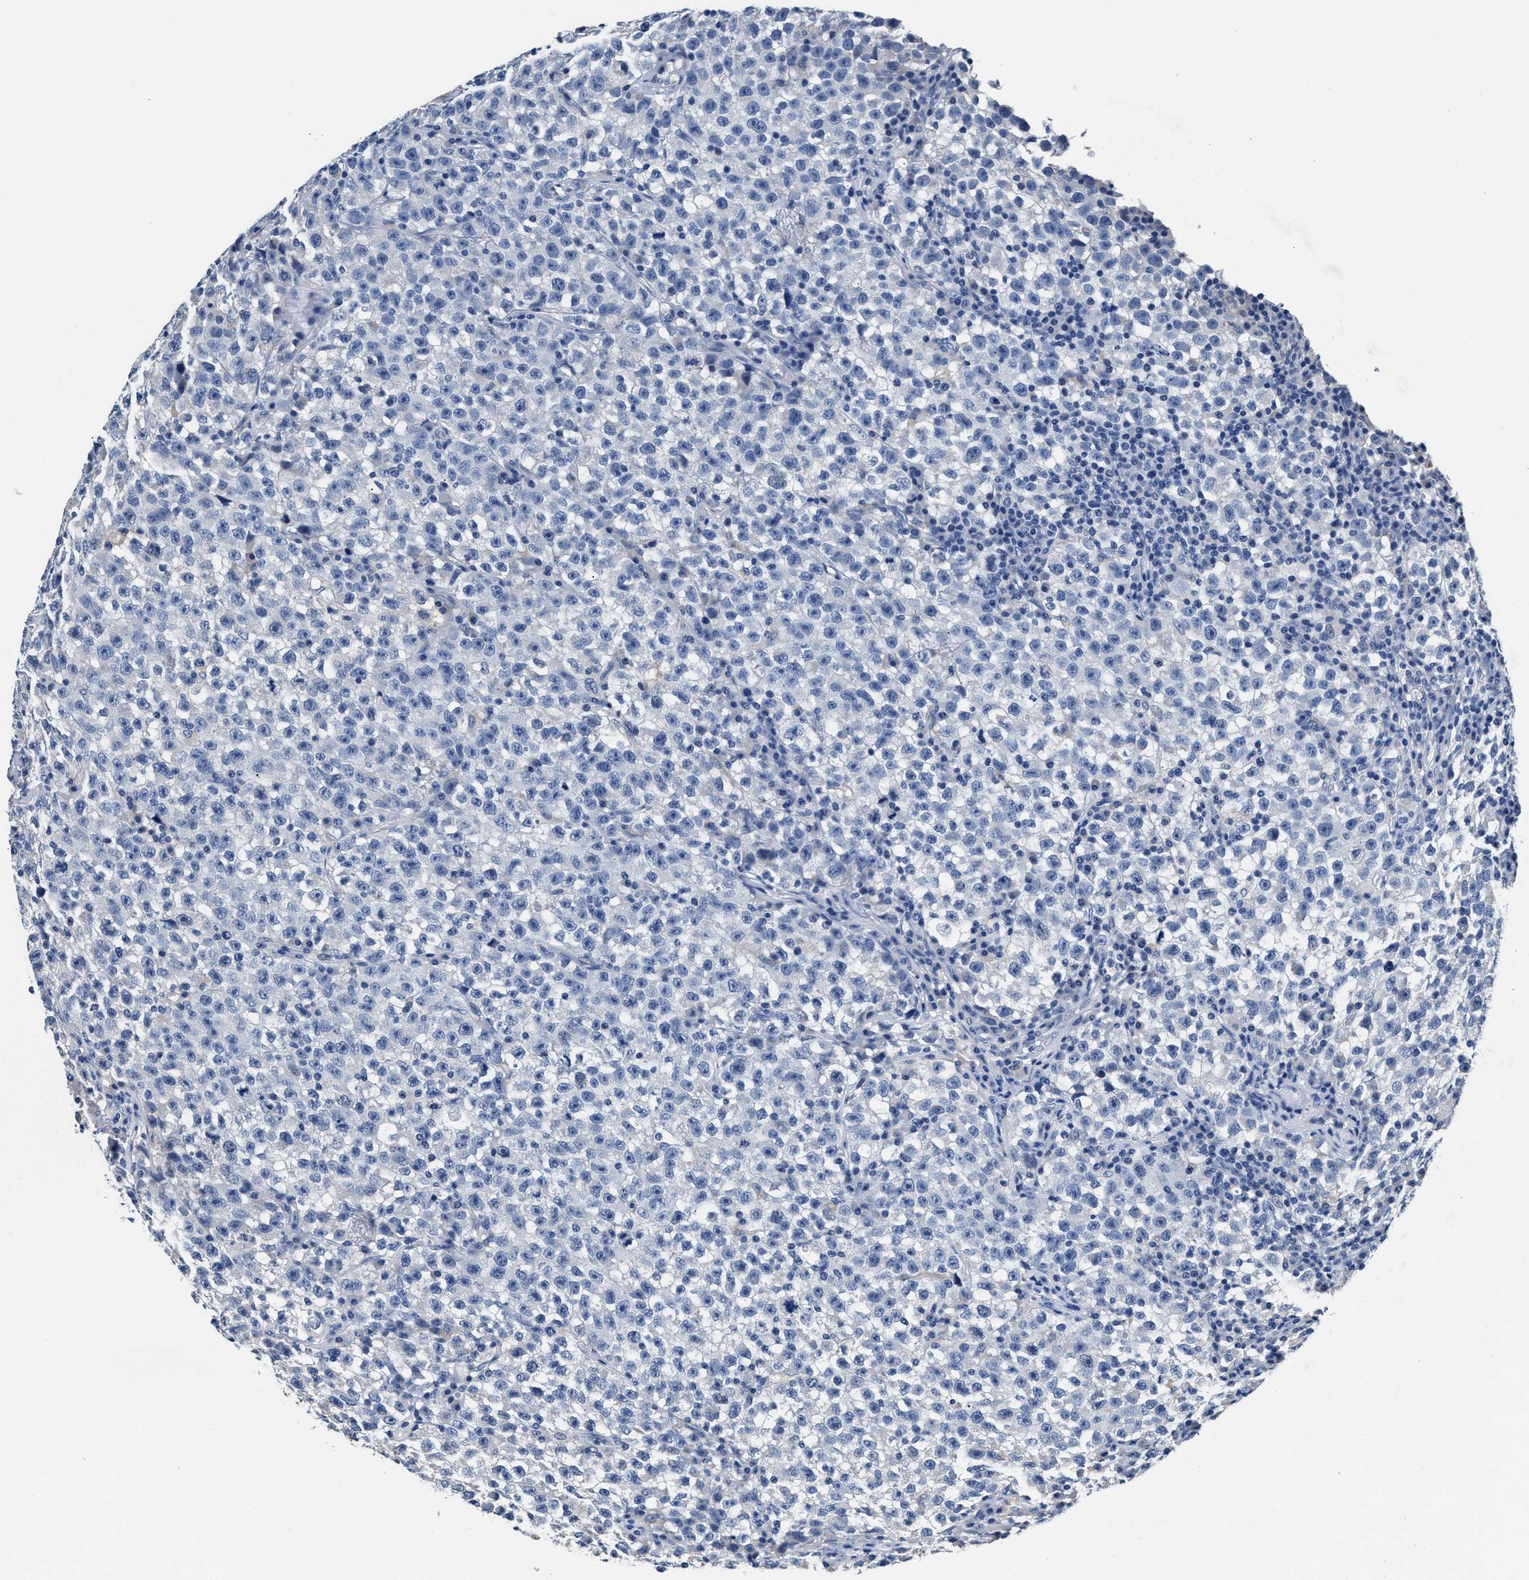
{"staining": {"intensity": "negative", "quantity": "none", "location": "none"}, "tissue": "testis cancer", "cell_type": "Tumor cells", "image_type": "cancer", "snomed": [{"axis": "morphology", "description": "Seminoma, NOS"}, {"axis": "topography", "description": "Testis"}], "caption": "The IHC image has no significant expression in tumor cells of testis cancer tissue. (IHC, brightfield microscopy, high magnification).", "gene": "GSTM1", "patient": {"sex": "male", "age": 22}}